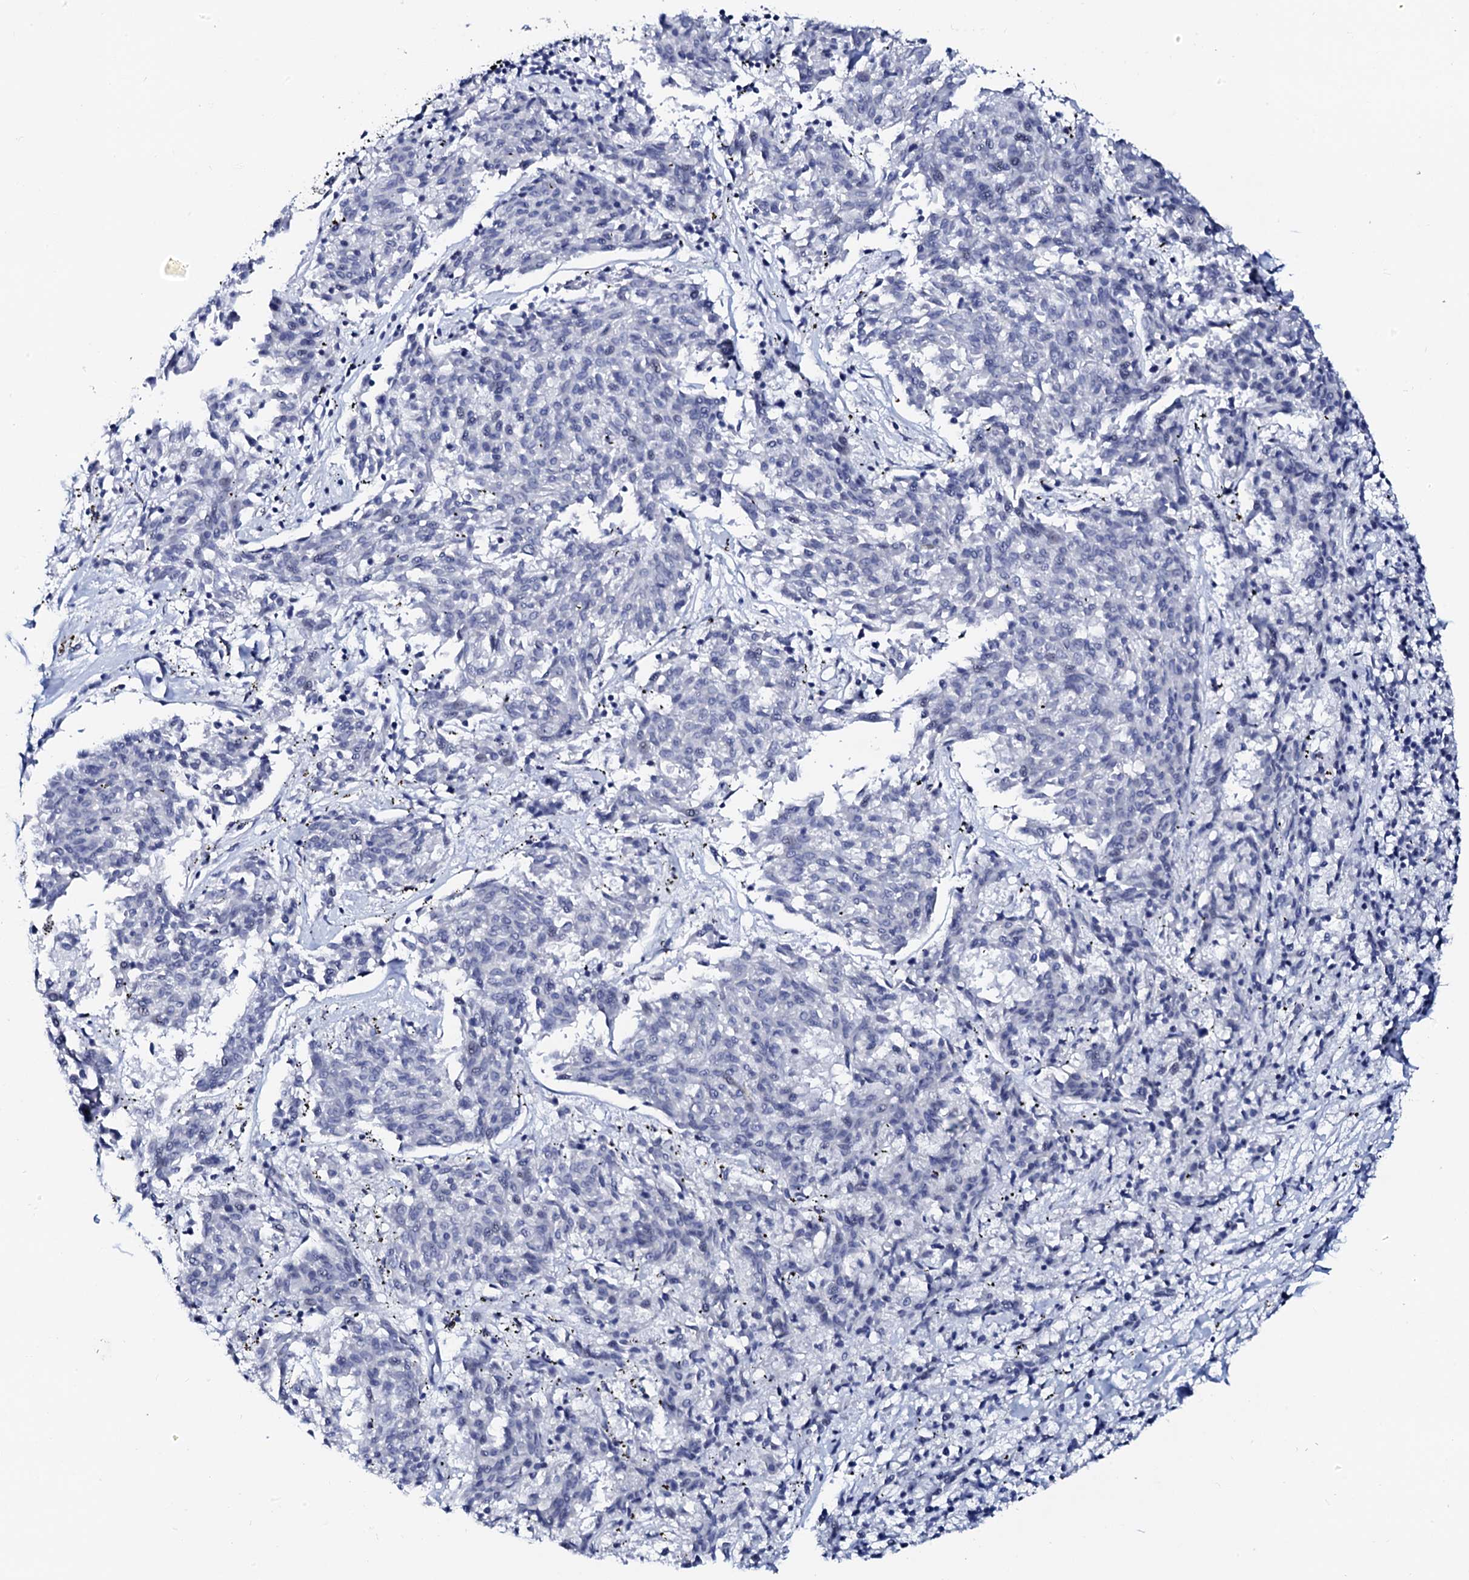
{"staining": {"intensity": "negative", "quantity": "none", "location": "none"}, "tissue": "melanoma", "cell_type": "Tumor cells", "image_type": "cancer", "snomed": [{"axis": "morphology", "description": "Malignant melanoma, NOS"}, {"axis": "topography", "description": "Skin"}], "caption": "There is no significant positivity in tumor cells of malignant melanoma.", "gene": "SPATA19", "patient": {"sex": "female", "age": 72}}